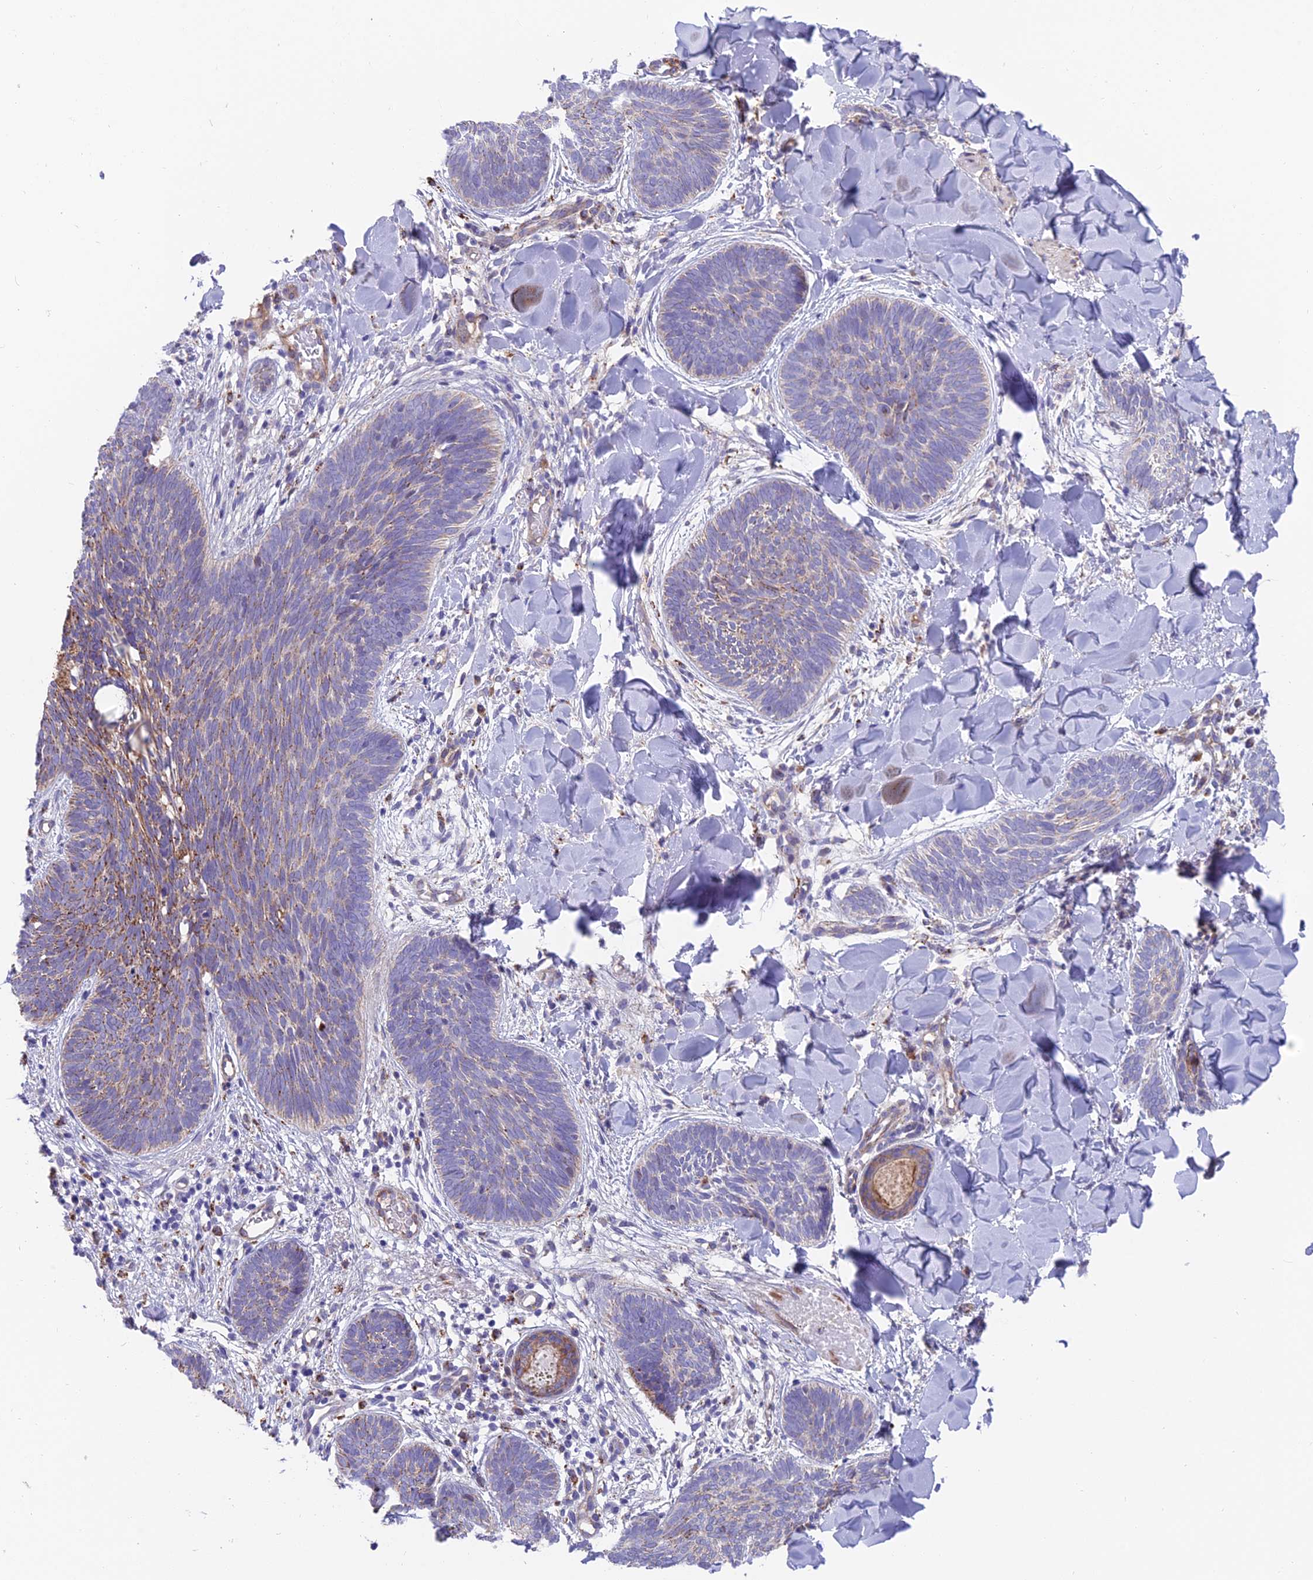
{"staining": {"intensity": "moderate", "quantity": "25%-75%", "location": "cytoplasmic/membranous"}, "tissue": "skin cancer", "cell_type": "Tumor cells", "image_type": "cancer", "snomed": [{"axis": "morphology", "description": "Basal cell carcinoma"}, {"axis": "topography", "description": "Skin"}], "caption": "This image exhibits skin basal cell carcinoma stained with immunohistochemistry (IHC) to label a protein in brown. The cytoplasmic/membranous of tumor cells show moderate positivity for the protein. Nuclei are counter-stained blue.", "gene": "TIGD6", "patient": {"sex": "female", "age": 81}}